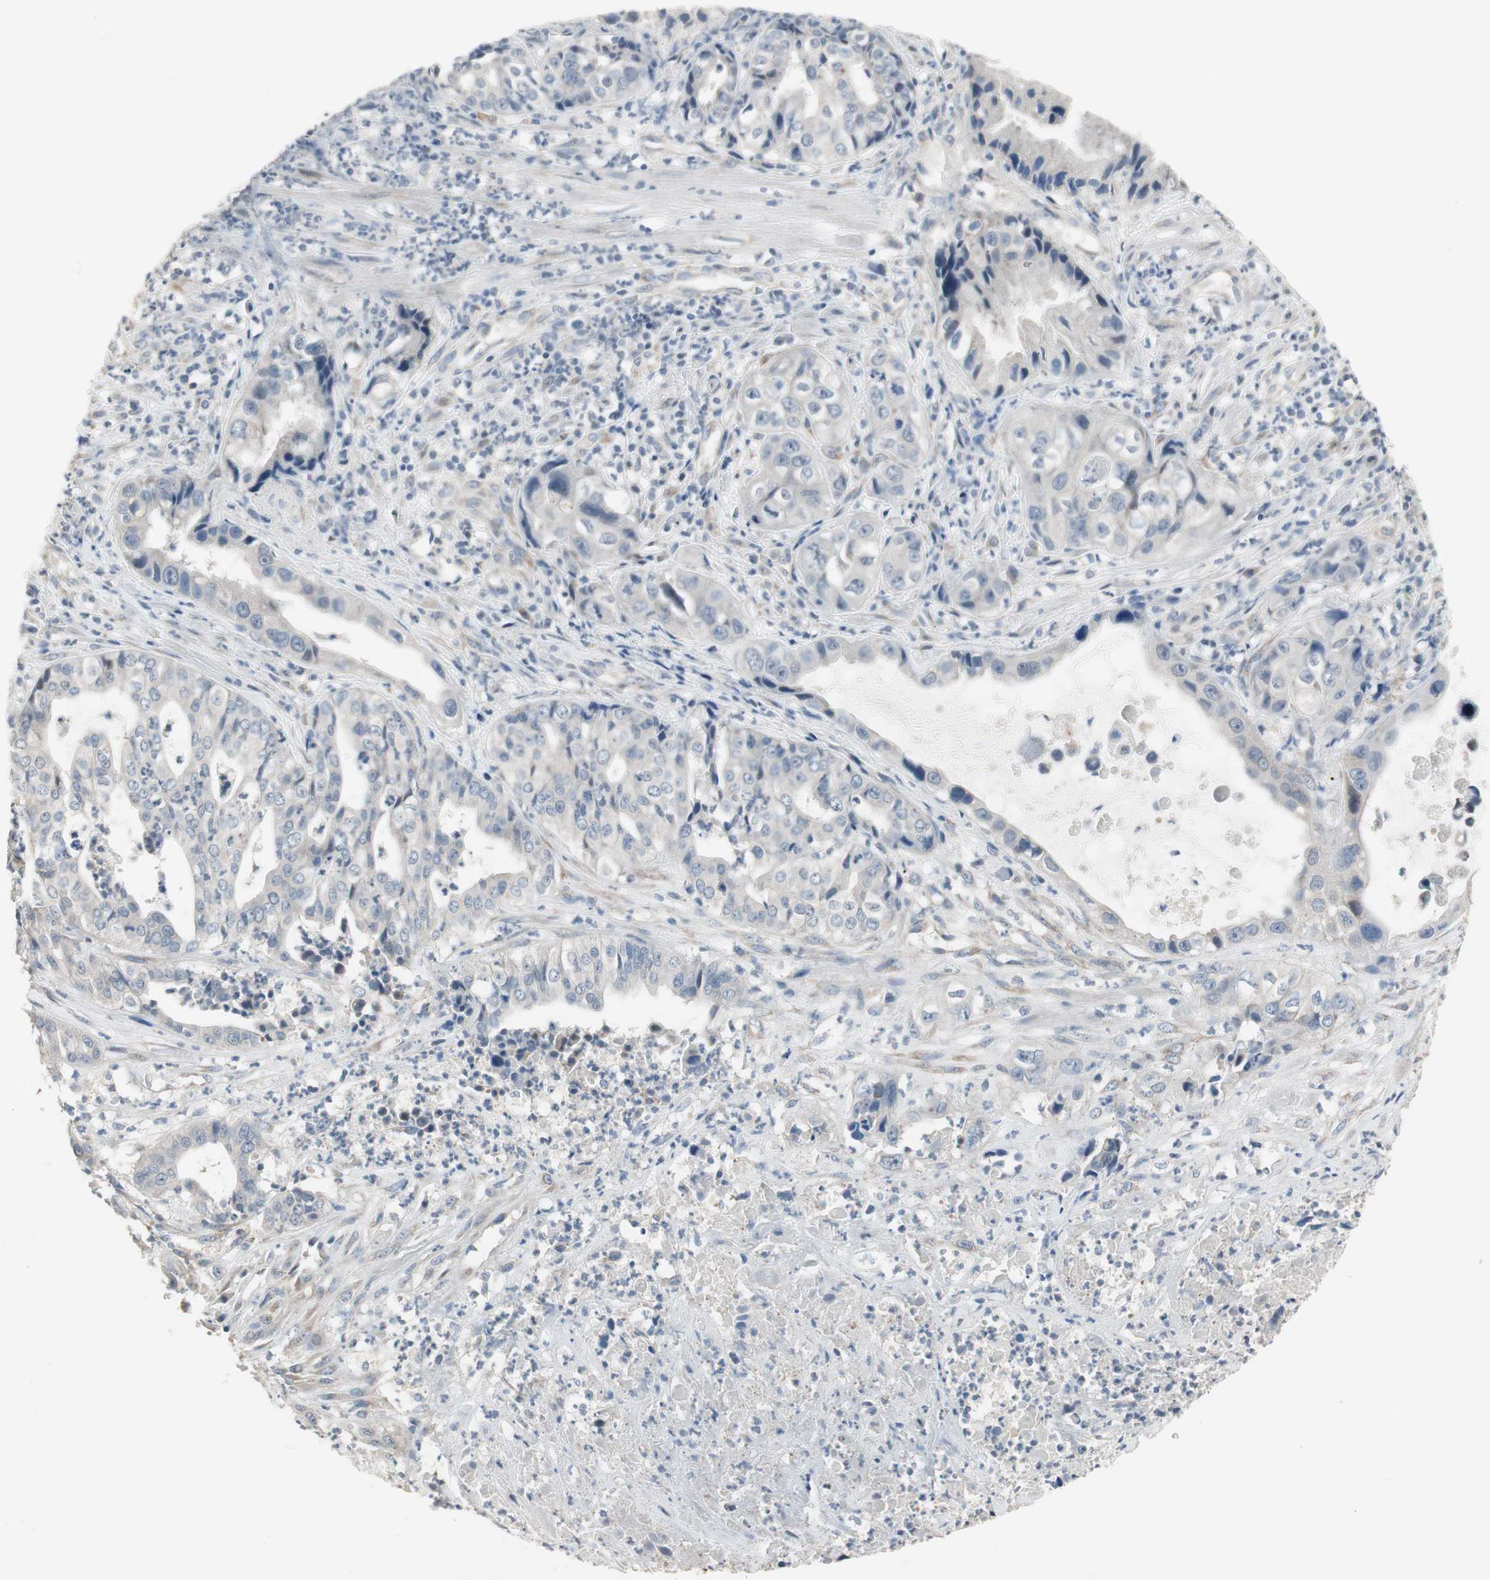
{"staining": {"intensity": "negative", "quantity": "none", "location": "none"}, "tissue": "liver cancer", "cell_type": "Tumor cells", "image_type": "cancer", "snomed": [{"axis": "morphology", "description": "Cholangiocarcinoma"}, {"axis": "topography", "description": "Liver"}], "caption": "Protein analysis of liver cancer (cholangiocarcinoma) reveals no significant positivity in tumor cells. Brightfield microscopy of IHC stained with DAB (3,3'-diaminobenzidine) (brown) and hematoxylin (blue), captured at high magnification.", "gene": "PDZK1", "patient": {"sex": "female", "age": 61}}